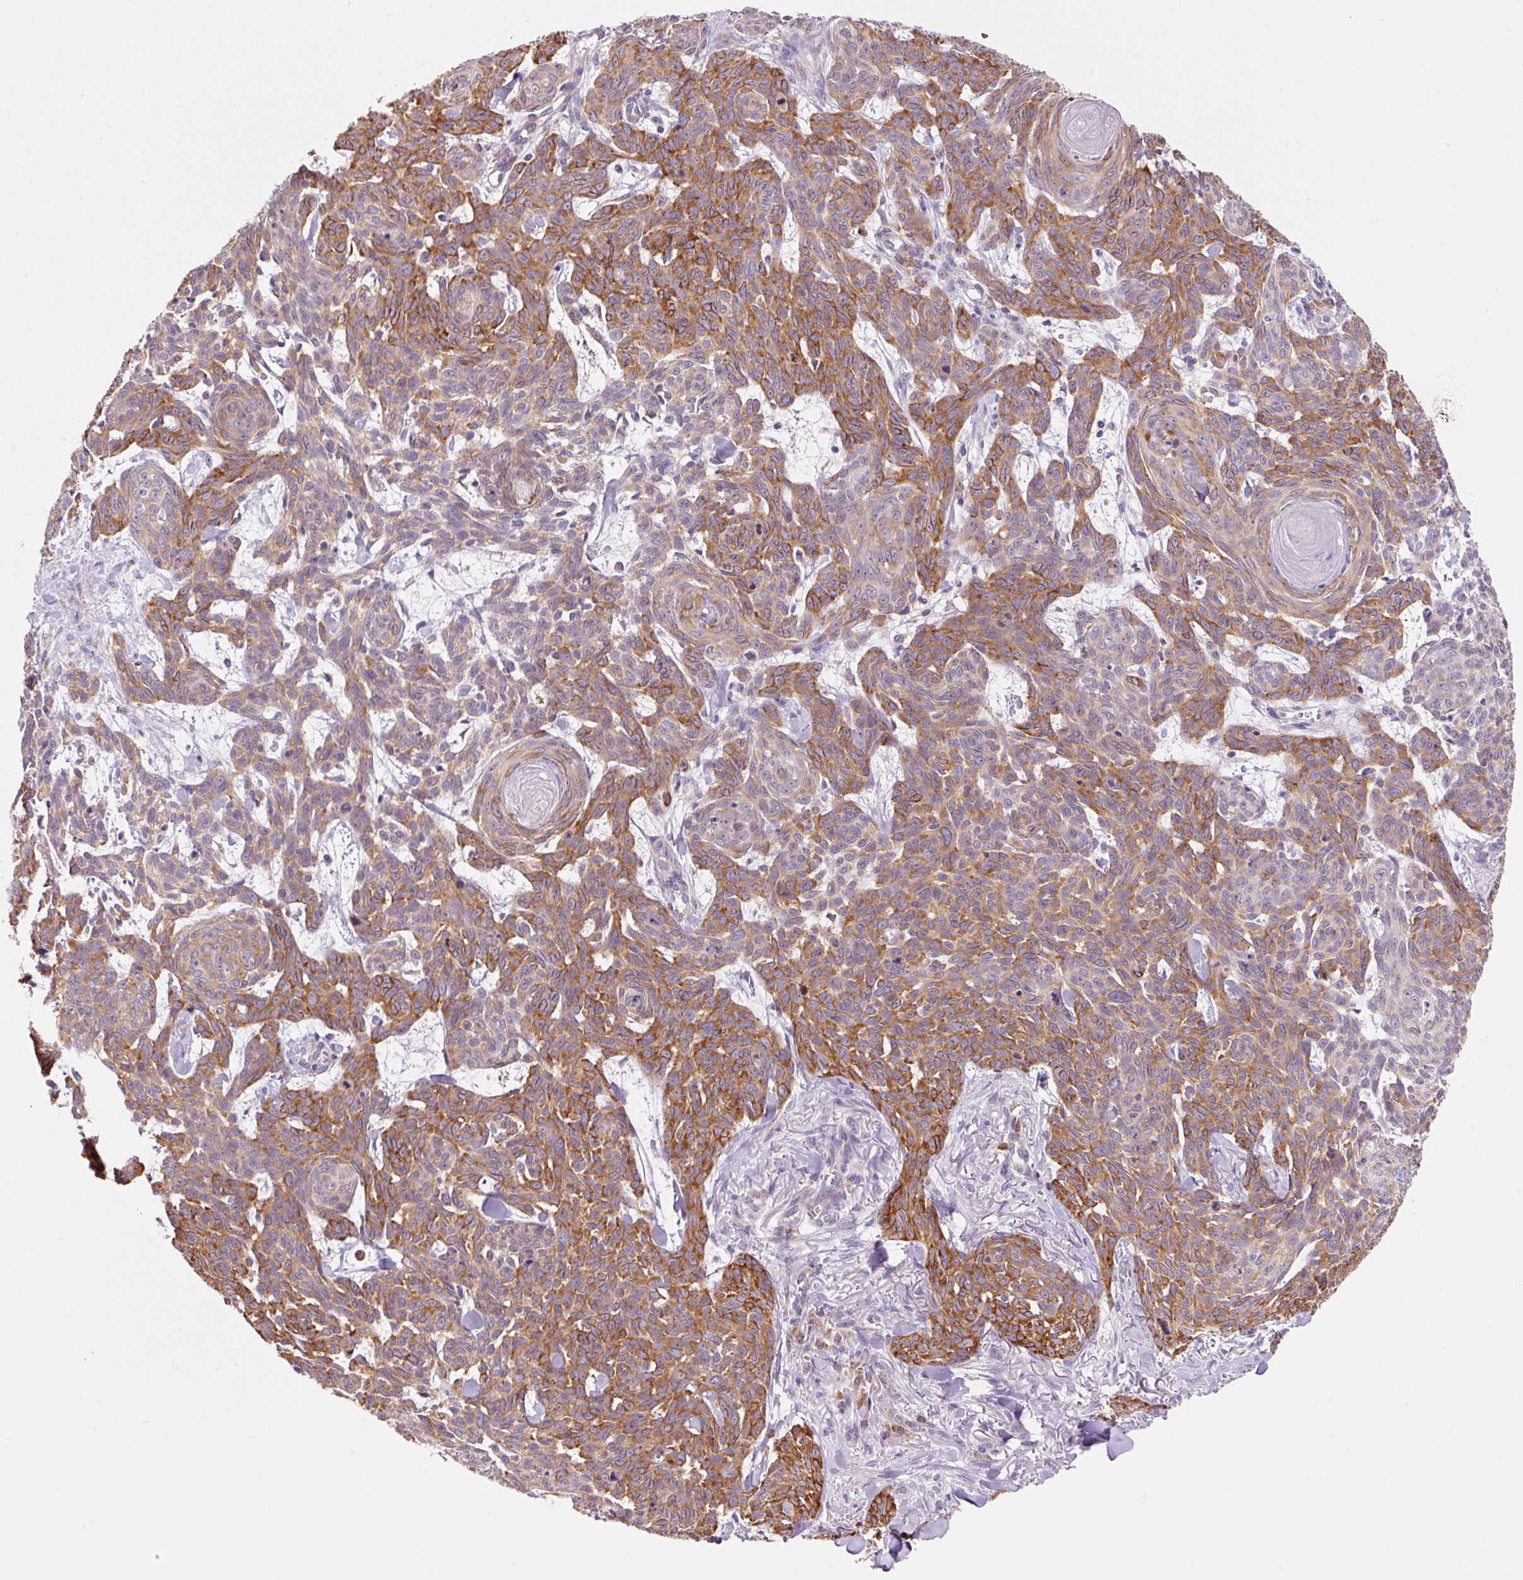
{"staining": {"intensity": "strong", "quantity": ">75%", "location": "cytoplasmic/membranous"}, "tissue": "skin cancer", "cell_type": "Tumor cells", "image_type": "cancer", "snomed": [{"axis": "morphology", "description": "Basal cell carcinoma"}, {"axis": "topography", "description": "Skin"}], "caption": "An immunohistochemistry (IHC) histopathology image of tumor tissue is shown. Protein staining in brown highlights strong cytoplasmic/membranous positivity in basal cell carcinoma (skin) within tumor cells.", "gene": "RPL41", "patient": {"sex": "female", "age": 93}}